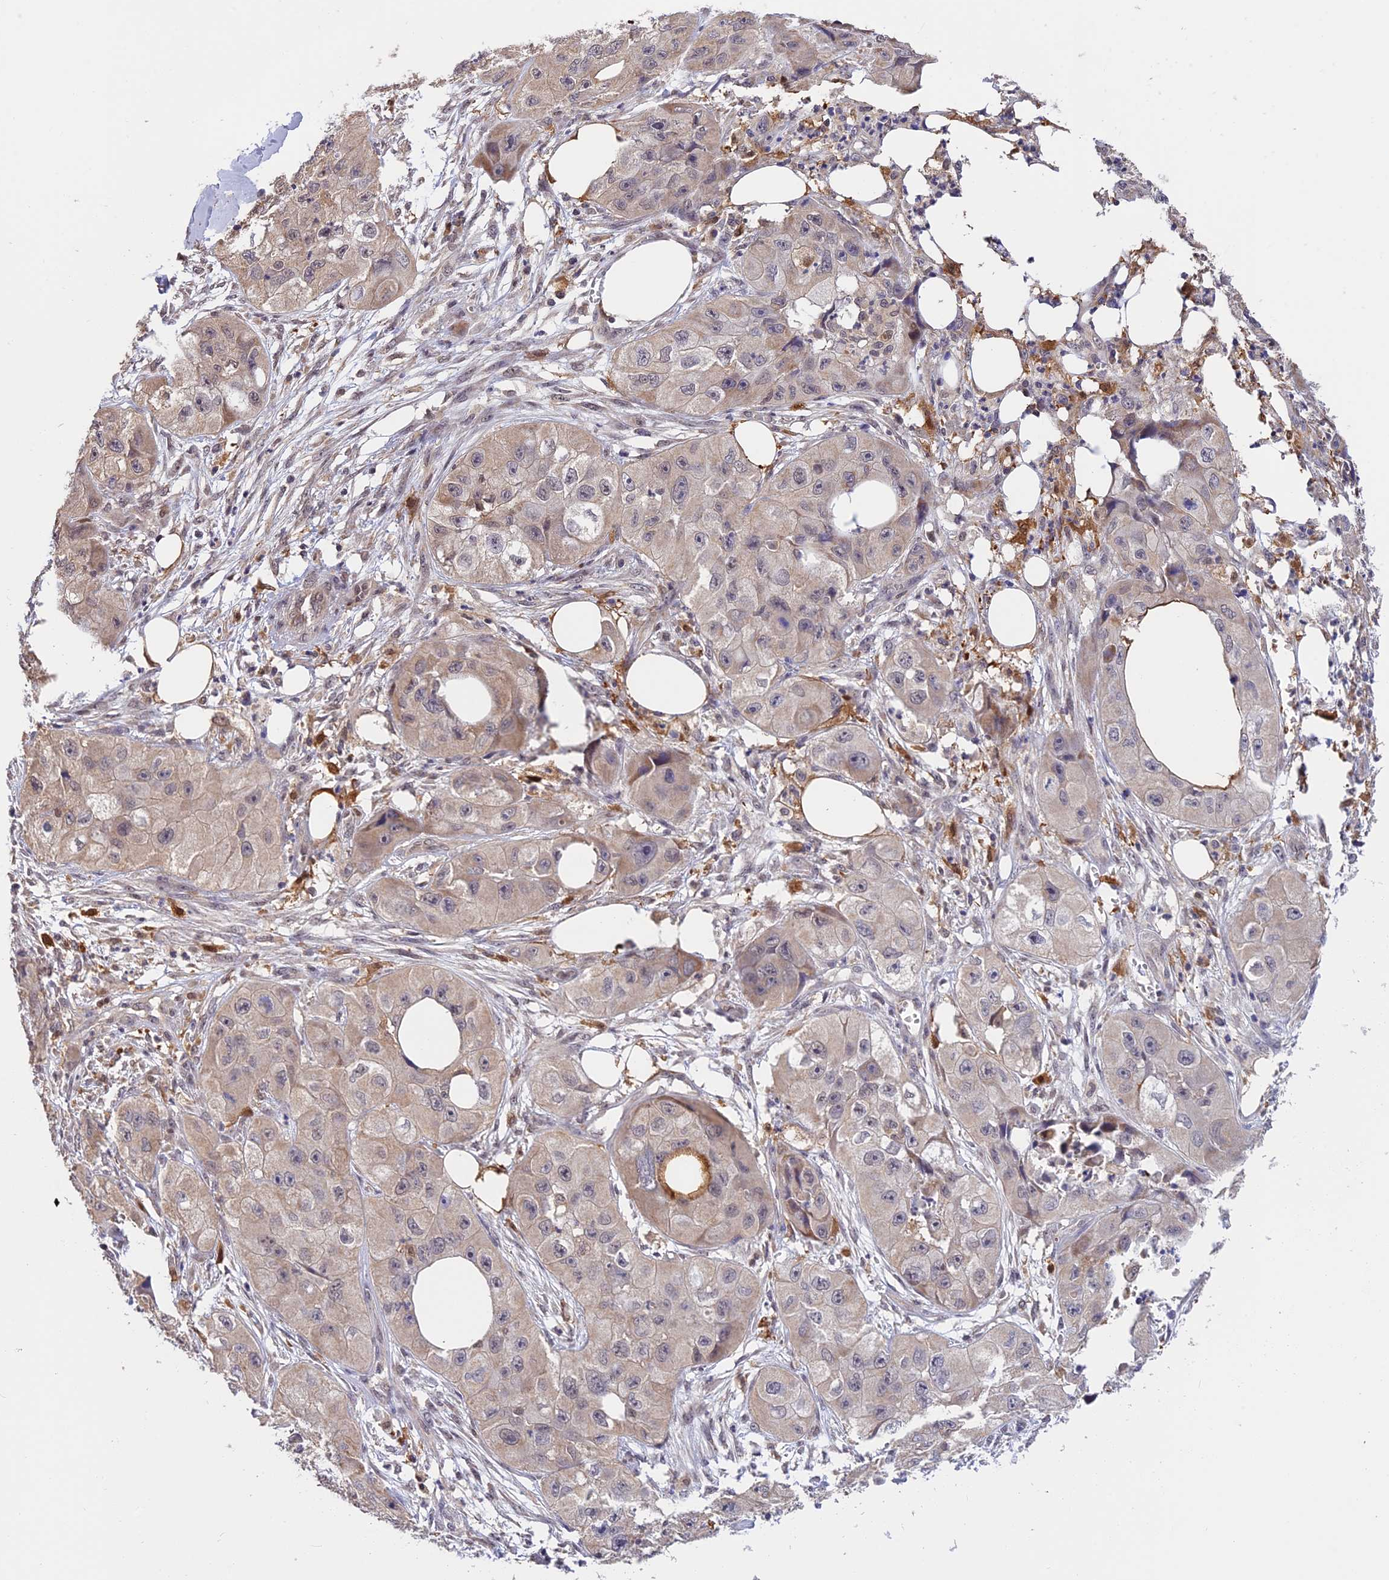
{"staining": {"intensity": "weak", "quantity": "<25%", "location": "cytoplasmic/membranous"}, "tissue": "skin cancer", "cell_type": "Tumor cells", "image_type": "cancer", "snomed": [{"axis": "morphology", "description": "Squamous cell carcinoma, NOS"}, {"axis": "topography", "description": "Skin"}, {"axis": "topography", "description": "Subcutis"}], "caption": "Squamous cell carcinoma (skin) was stained to show a protein in brown. There is no significant expression in tumor cells.", "gene": "MNS1", "patient": {"sex": "male", "age": 73}}